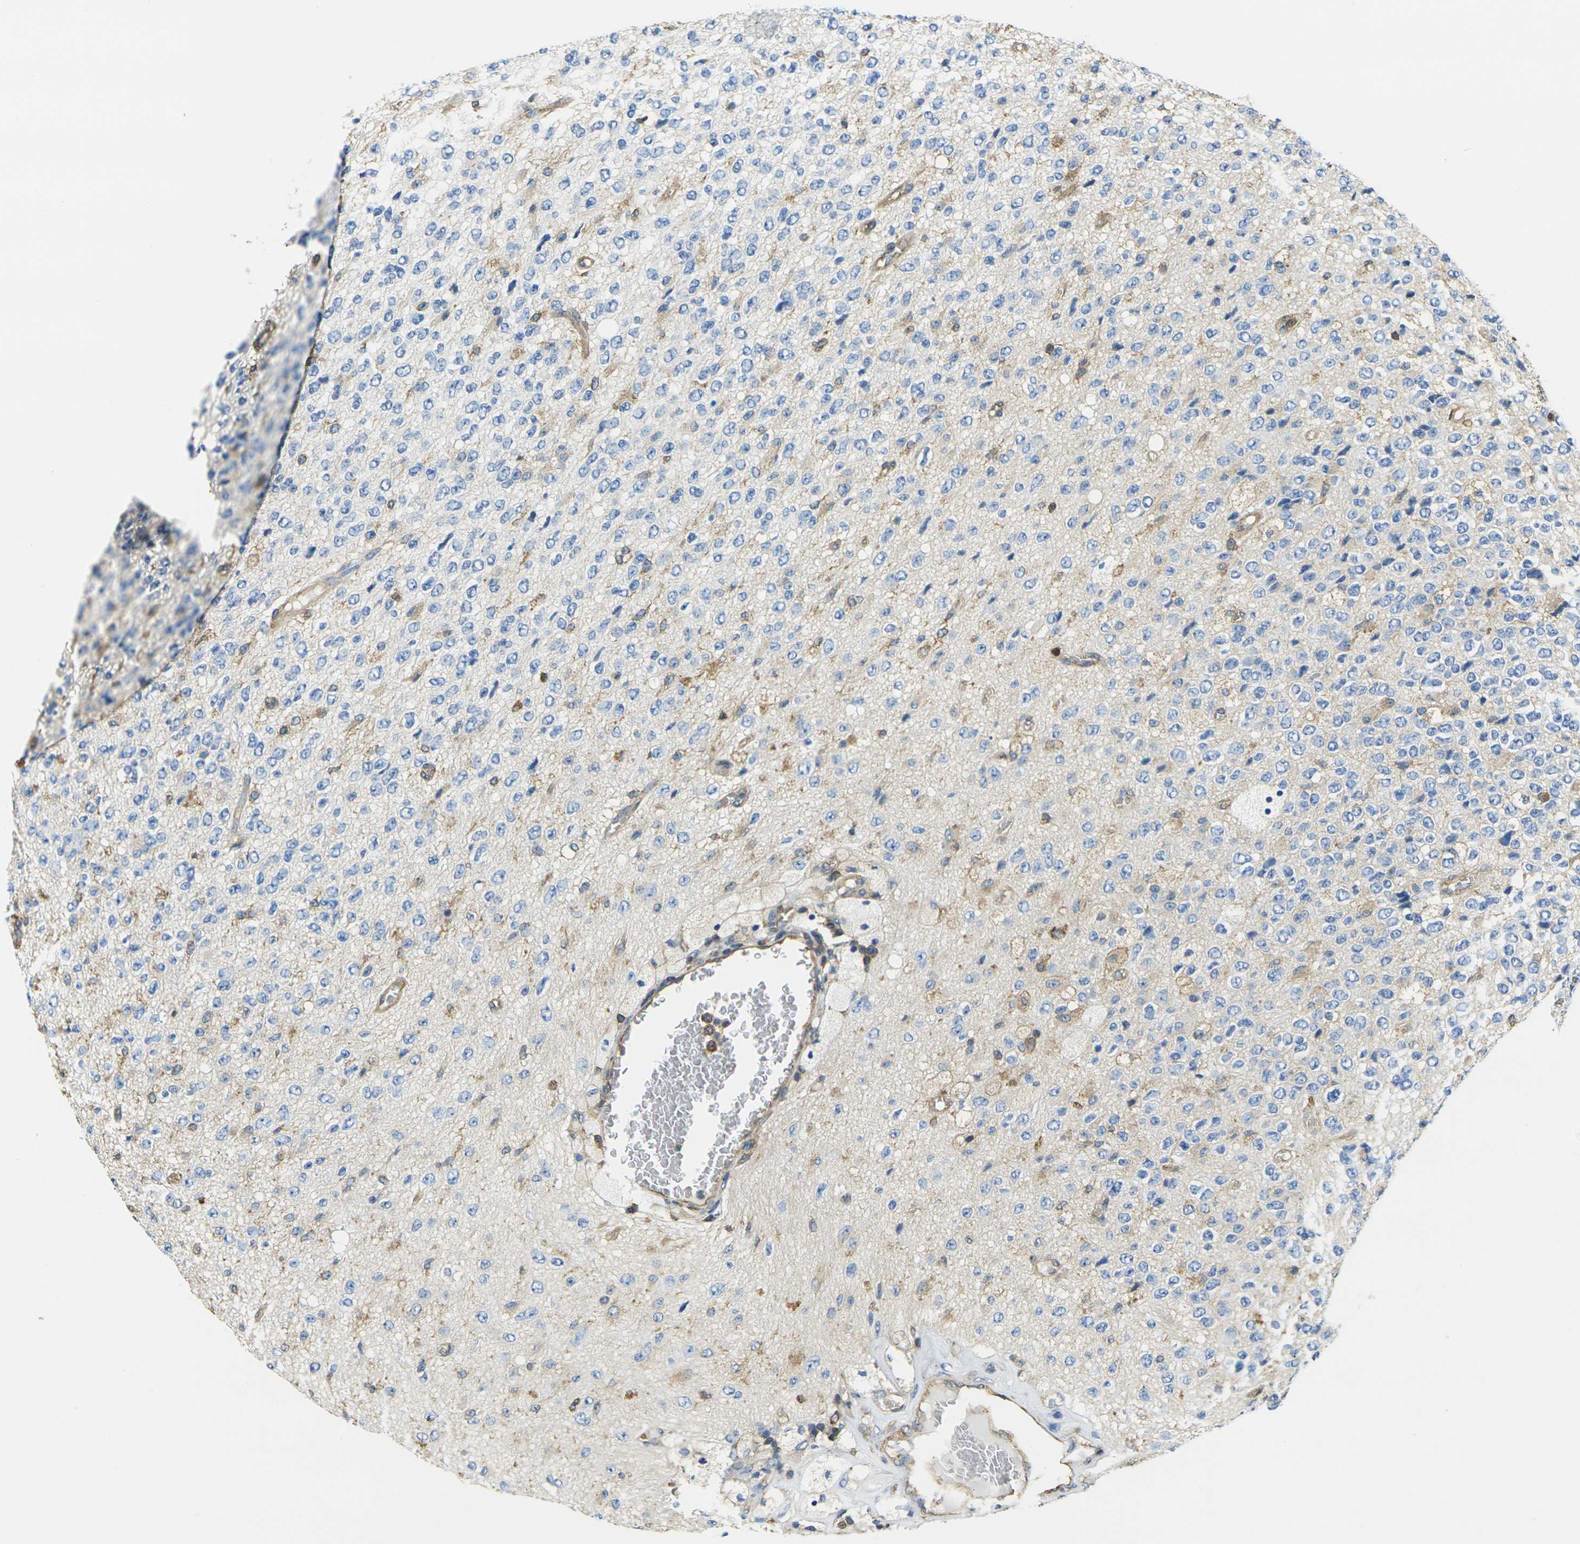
{"staining": {"intensity": "weak", "quantity": "<25%", "location": "cytoplasmic/membranous"}, "tissue": "glioma", "cell_type": "Tumor cells", "image_type": "cancer", "snomed": [{"axis": "morphology", "description": "Glioma, malignant, High grade"}, {"axis": "topography", "description": "pancreas cauda"}], "caption": "Tumor cells are negative for protein expression in human high-grade glioma (malignant). (Immunohistochemistry (ihc), brightfield microscopy, high magnification).", "gene": "FAM110D", "patient": {"sex": "male", "age": 60}}